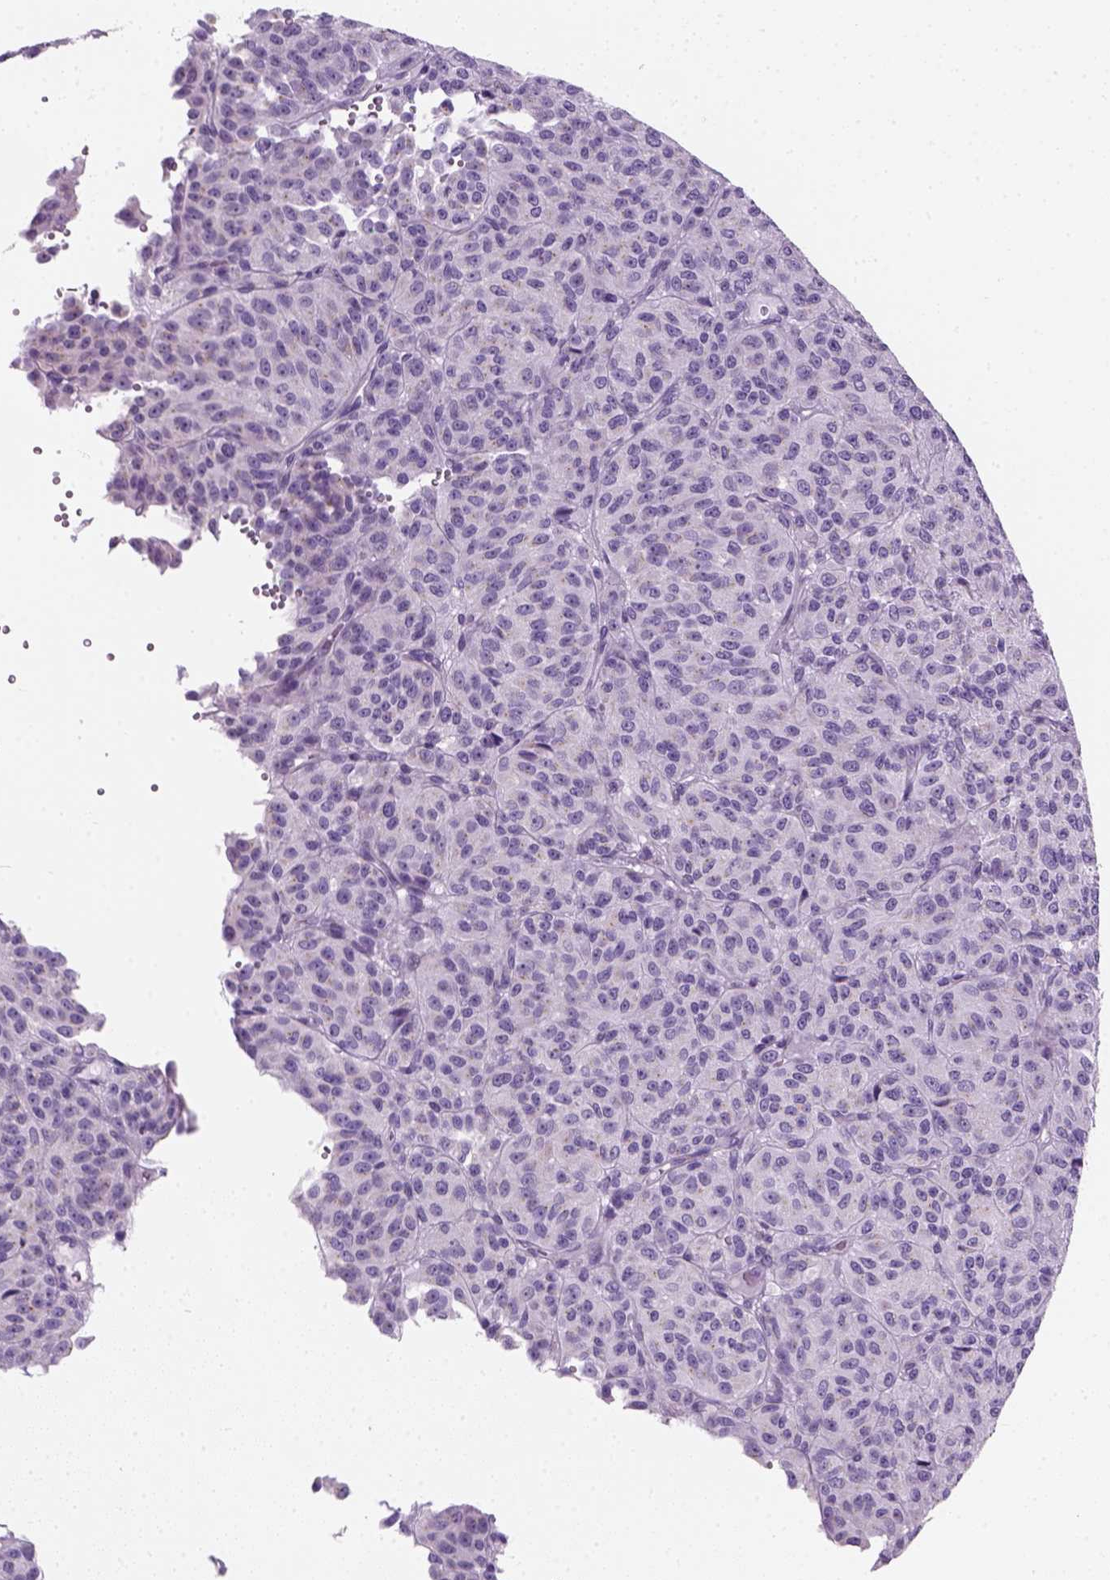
{"staining": {"intensity": "negative", "quantity": "none", "location": "none"}, "tissue": "melanoma", "cell_type": "Tumor cells", "image_type": "cancer", "snomed": [{"axis": "morphology", "description": "Malignant melanoma, Metastatic site"}, {"axis": "topography", "description": "Brain"}], "caption": "IHC photomicrograph of human melanoma stained for a protein (brown), which demonstrates no staining in tumor cells. (DAB immunohistochemistry with hematoxylin counter stain).", "gene": "IL4", "patient": {"sex": "female", "age": 56}}